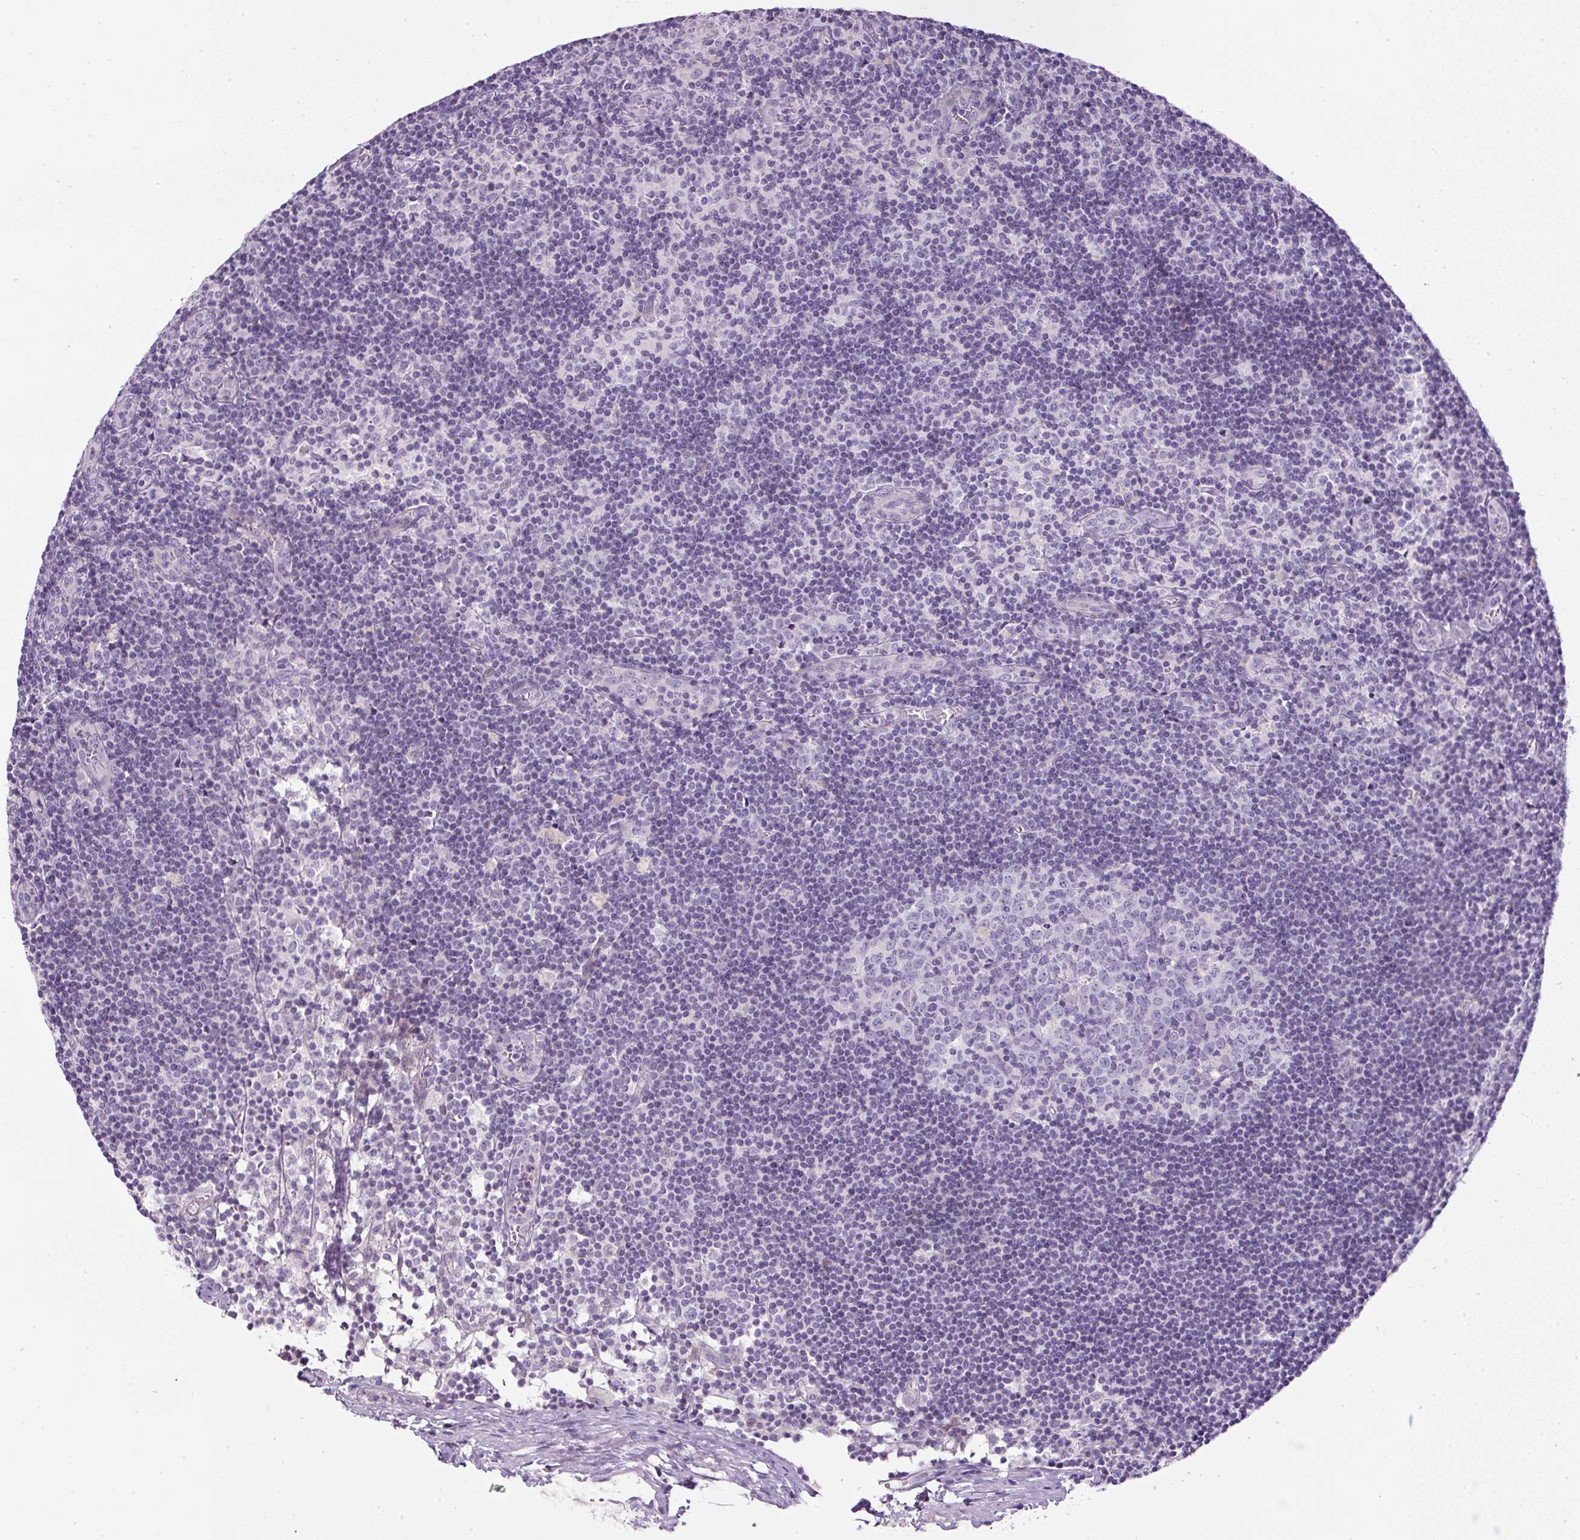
{"staining": {"intensity": "negative", "quantity": "none", "location": "none"}, "tissue": "lymph node", "cell_type": "Germinal center cells", "image_type": "normal", "snomed": [{"axis": "morphology", "description": "Normal tissue, NOS"}, {"axis": "topography", "description": "Lymph node"}], "caption": "Lymph node stained for a protein using IHC shows no expression germinal center cells.", "gene": "FGFBP3", "patient": {"sex": "female", "age": 45}}